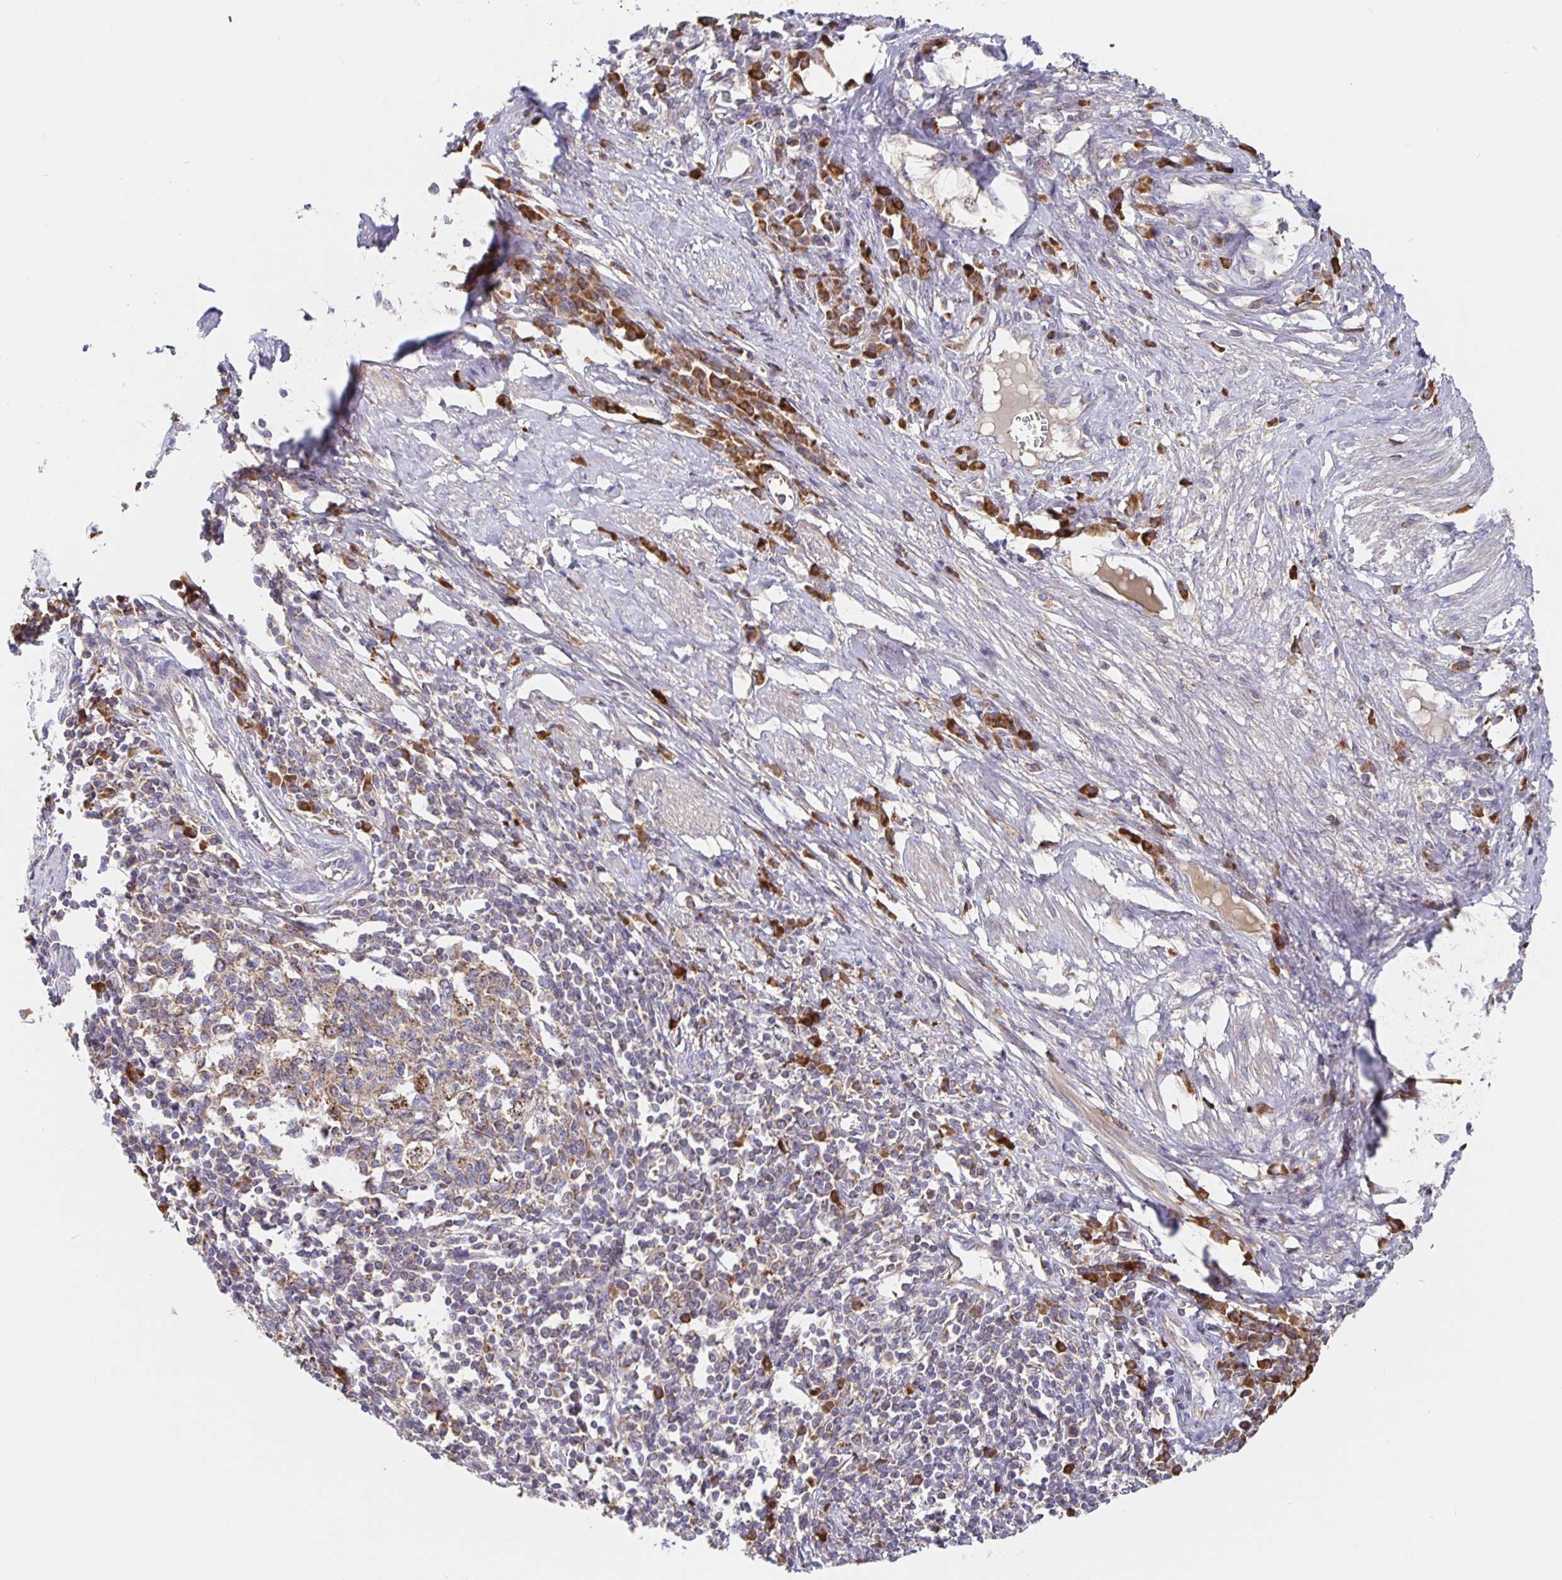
{"staining": {"intensity": "negative", "quantity": "none", "location": "none"}, "tissue": "cervical cancer", "cell_type": "Tumor cells", "image_type": "cancer", "snomed": [{"axis": "morphology", "description": "Squamous cell carcinoma, NOS"}, {"axis": "topography", "description": "Cervix"}], "caption": "Immunohistochemistry micrograph of squamous cell carcinoma (cervical) stained for a protein (brown), which demonstrates no staining in tumor cells. The staining is performed using DAB (3,3'-diaminobenzidine) brown chromogen with nuclei counter-stained in using hematoxylin.", "gene": "PRDX3", "patient": {"sex": "female", "age": 46}}